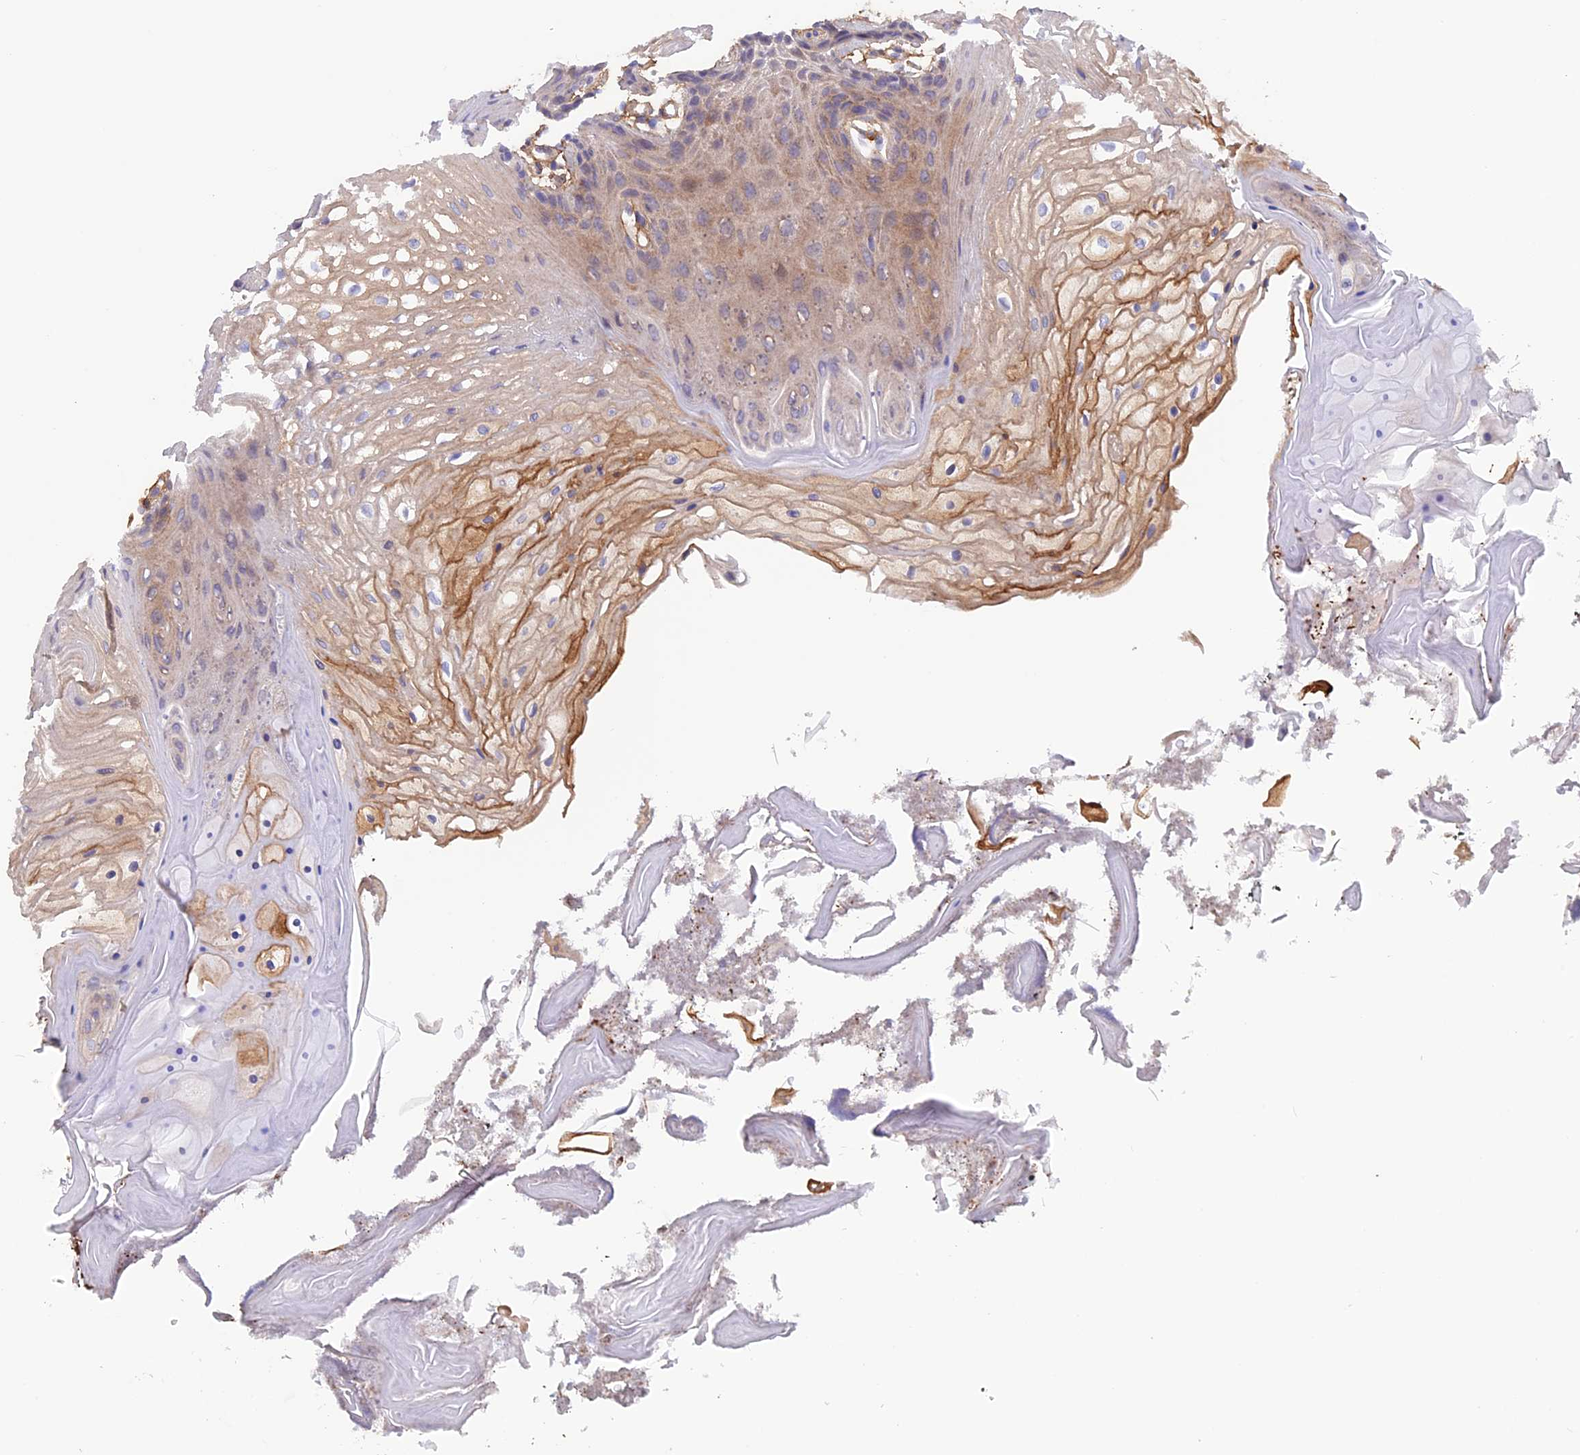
{"staining": {"intensity": "weak", "quantity": "<25%", "location": "cytoplasmic/membranous"}, "tissue": "oral mucosa", "cell_type": "Squamous epithelial cells", "image_type": "normal", "snomed": [{"axis": "morphology", "description": "Normal tissue, NOS"}, {"axis": "topography", "description": "Oral tissue"}], "caption": "Immunohistochemistry (IHC) photomicrograph of benign oral mucosa: oral mucosa stained with DAB shows no significant protein positivity in squamous epithelial cells.", "gene": "COL4A3", "patient": {"sex": "female", "age": 80}}